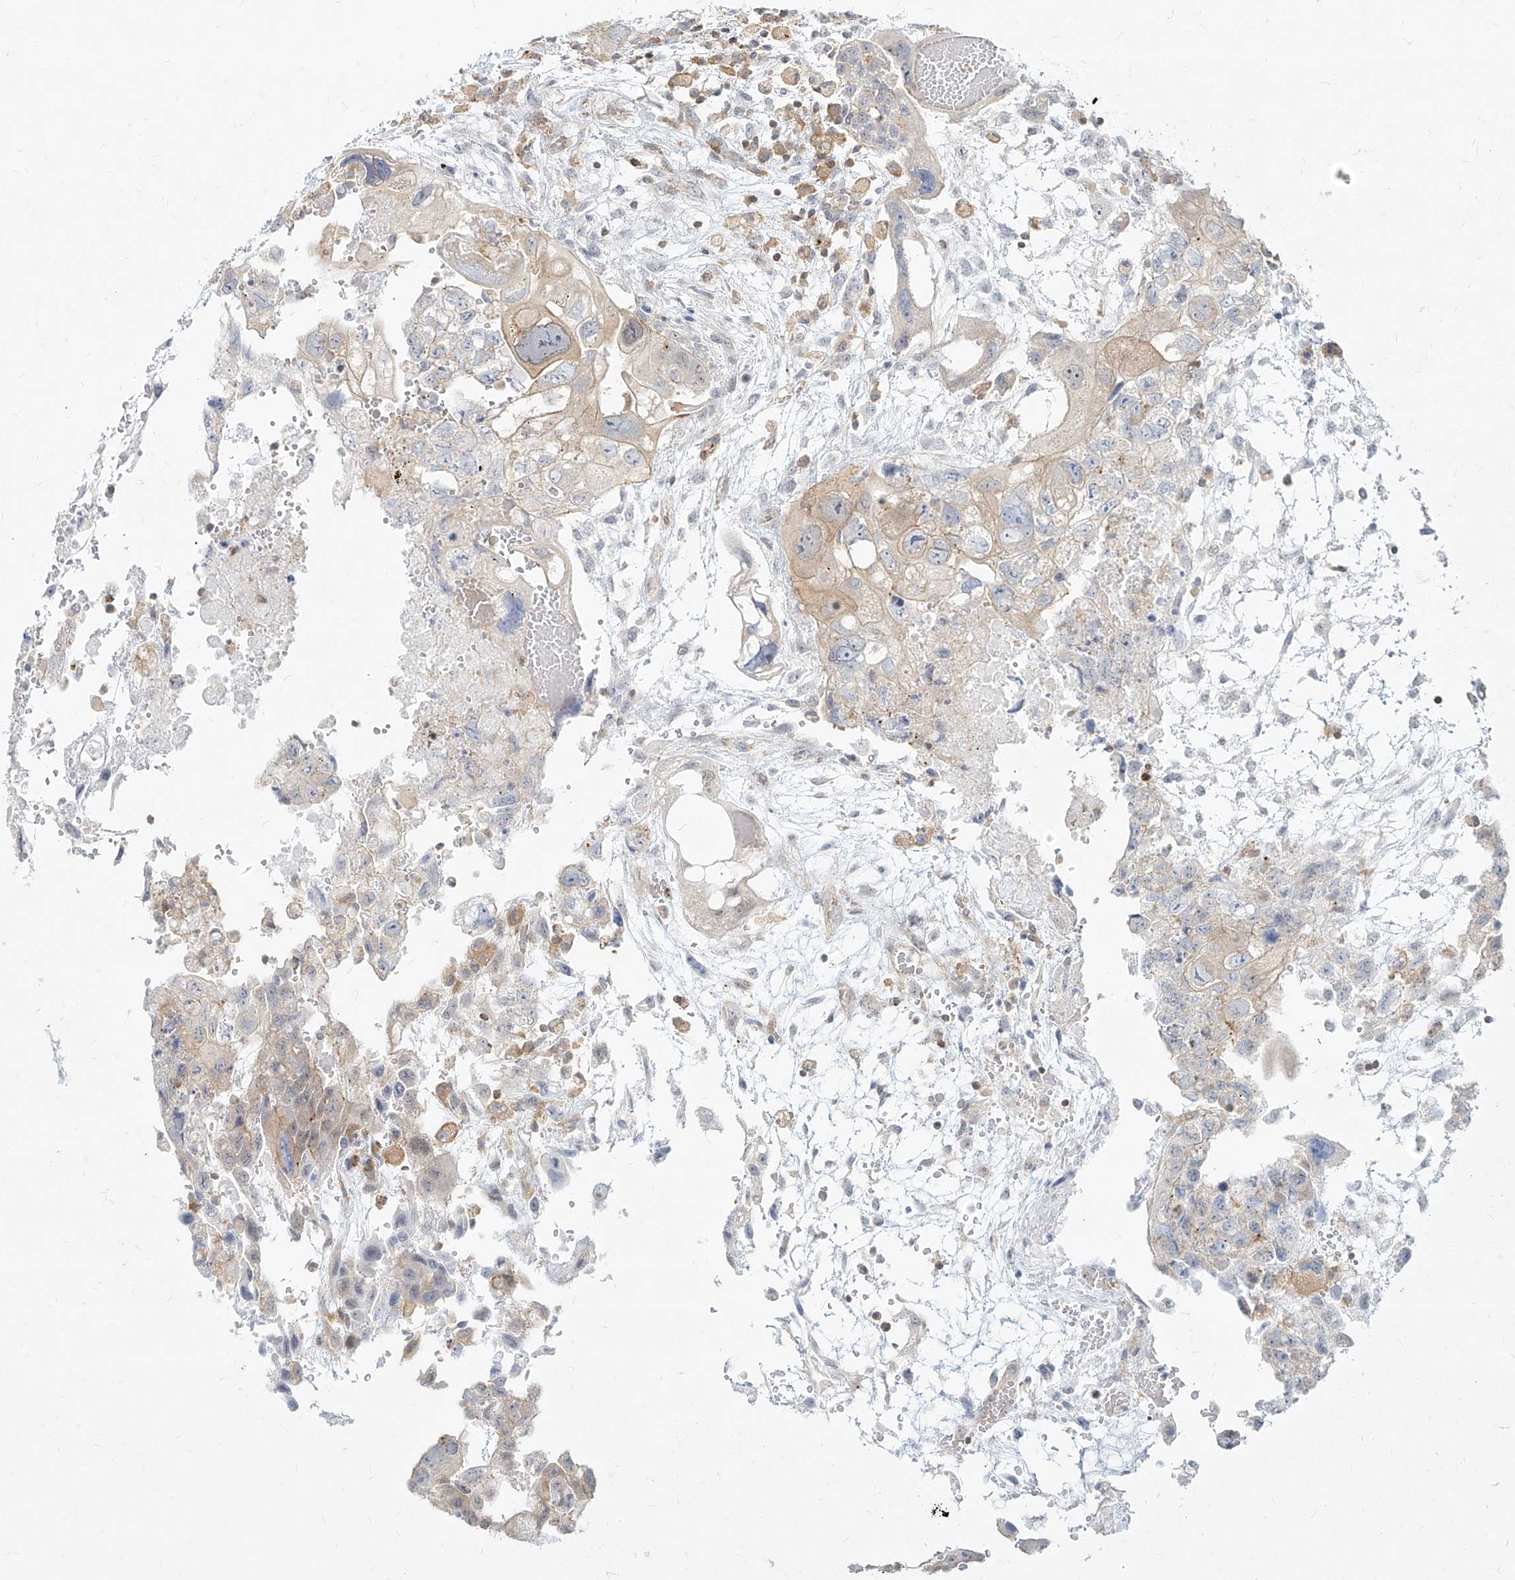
{"staining": {"intensity": "weak", "quantity": "<25%", "location": "cytoplasmic/membranous"}, "tissue": "testis cancer", "cell_type": "Tumor cells", "image_type": "cancer", "snomed": [{"axis": "morphology", "description": "Carcinoma, Embryonal, NOS"}, {"axis": "topography", "description": "Testis"}], "caption": "High magnification brightfield microscopy of testis cancer stained with DAB (3,3'-diaminobenzidine) (brown) and counterstained with hematoxylin (blue): tumor cells show no significant positivity.", "gene": "SLC2A12", "patient": {"sex": "male", "age": 36}}